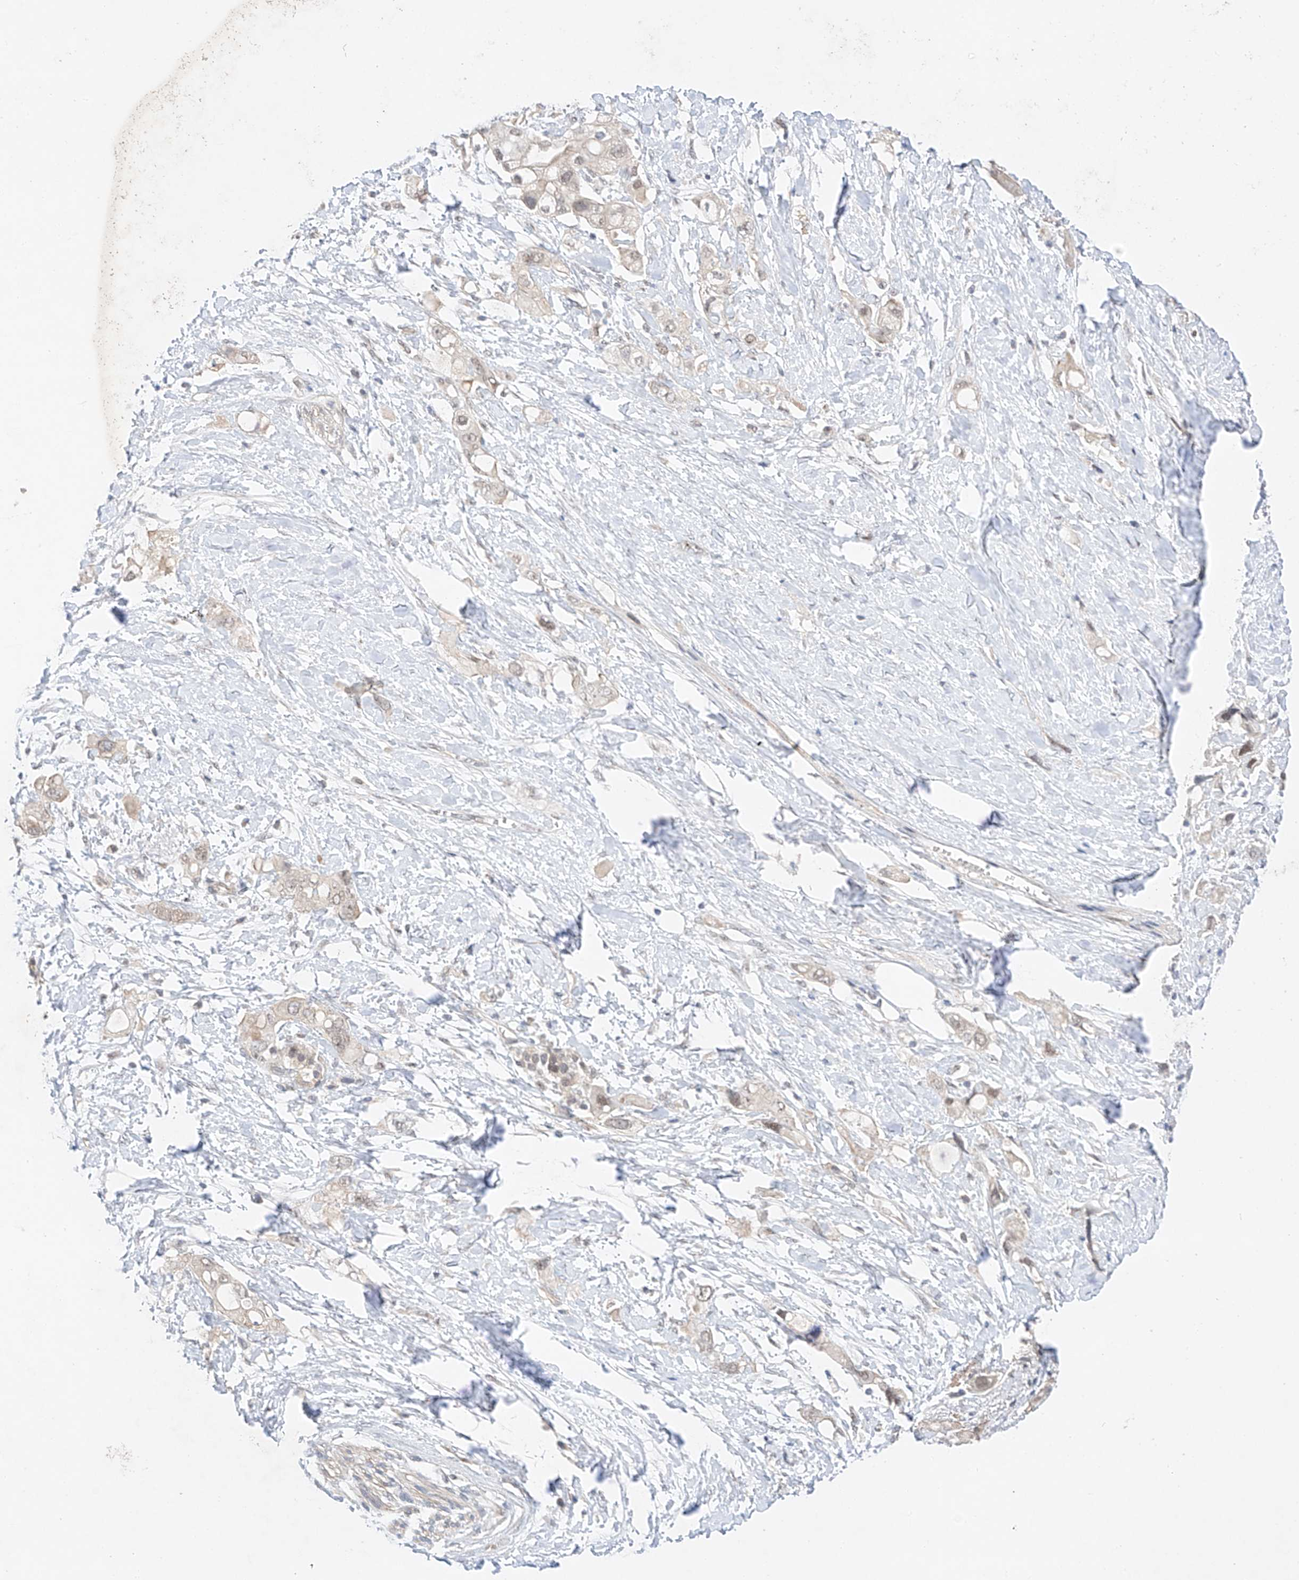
{"staining": {"intensity": "negative", "quantity": "none", "location": "none"}, "tissue": "pancreatic cancer", "cell_type": "Tumor cells", "image_type": "cancer", "snomed": [{"axis": "morphology", "description": "Adenocarcinoma, NOS"}, {"axis": "topography", "description": "Pancreas"}], "caption": "The photomicrograph reveals no staining of tumor cells in pancreatic cancer (adenocarcinoma).", "gene": "IL22RA2", "patient": {"sex": "female", "age": 56}}